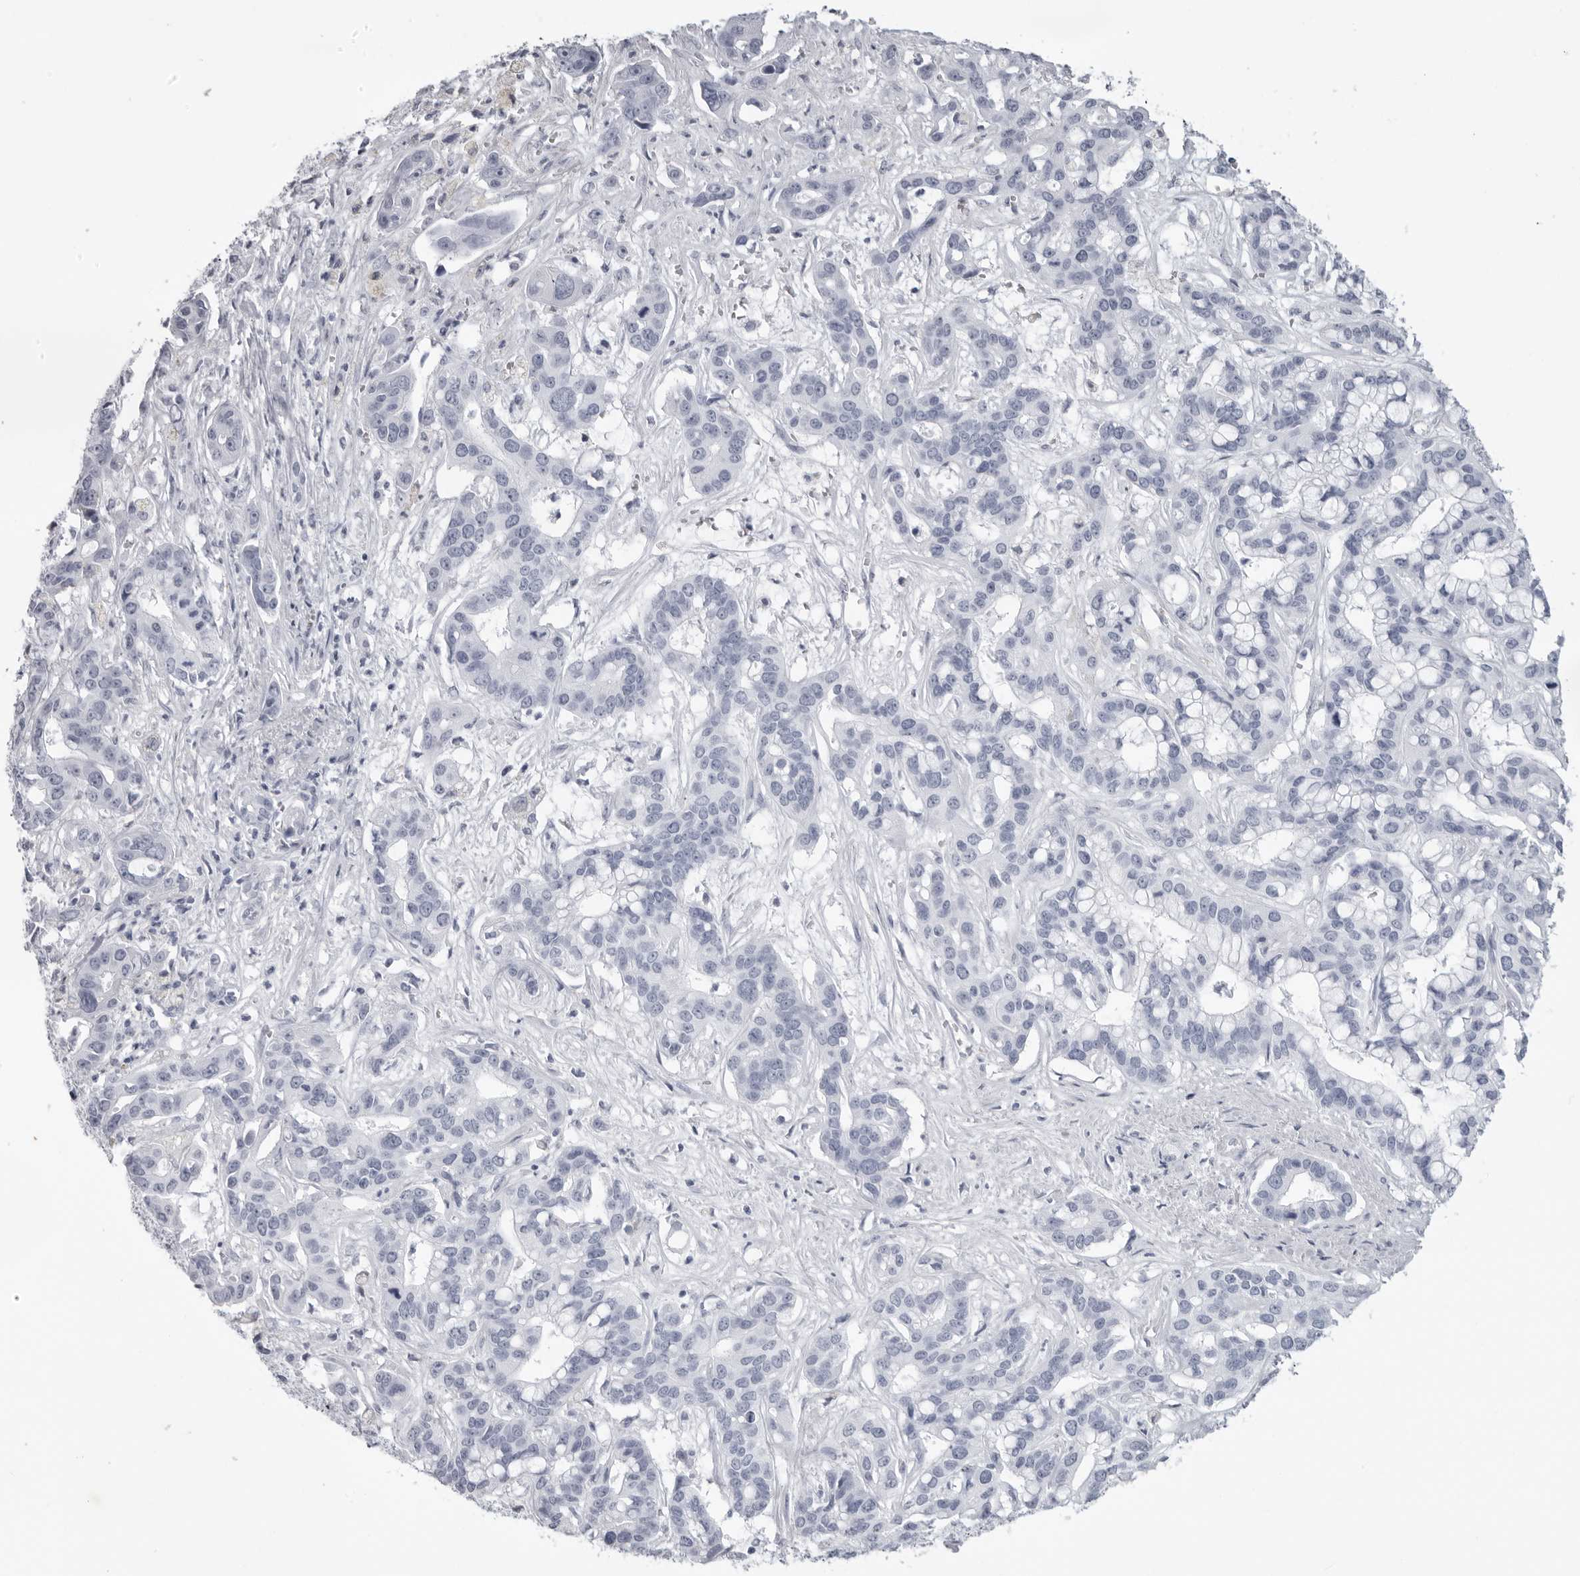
{"staining": {"intensity": "negative", "quantity": "none", "location": "none"}, "tissue": "liver cancer", "cell_type": "Tumor cells", "image_type": "cancer", "snomed": [{"axis": "morphology", "description": "Cholangiocarcinoma"}, {"axis": "topography", "description": "Liver"}], "caption": "IHC micrograph of neoplastic tissue: human liver cancer stained with DAB (3,3'-diaminobenzidine) reveals no significant protein positivity in tumor cells.", "gene": "KLK9", "patient": {"sex": "female", "age": 65}}